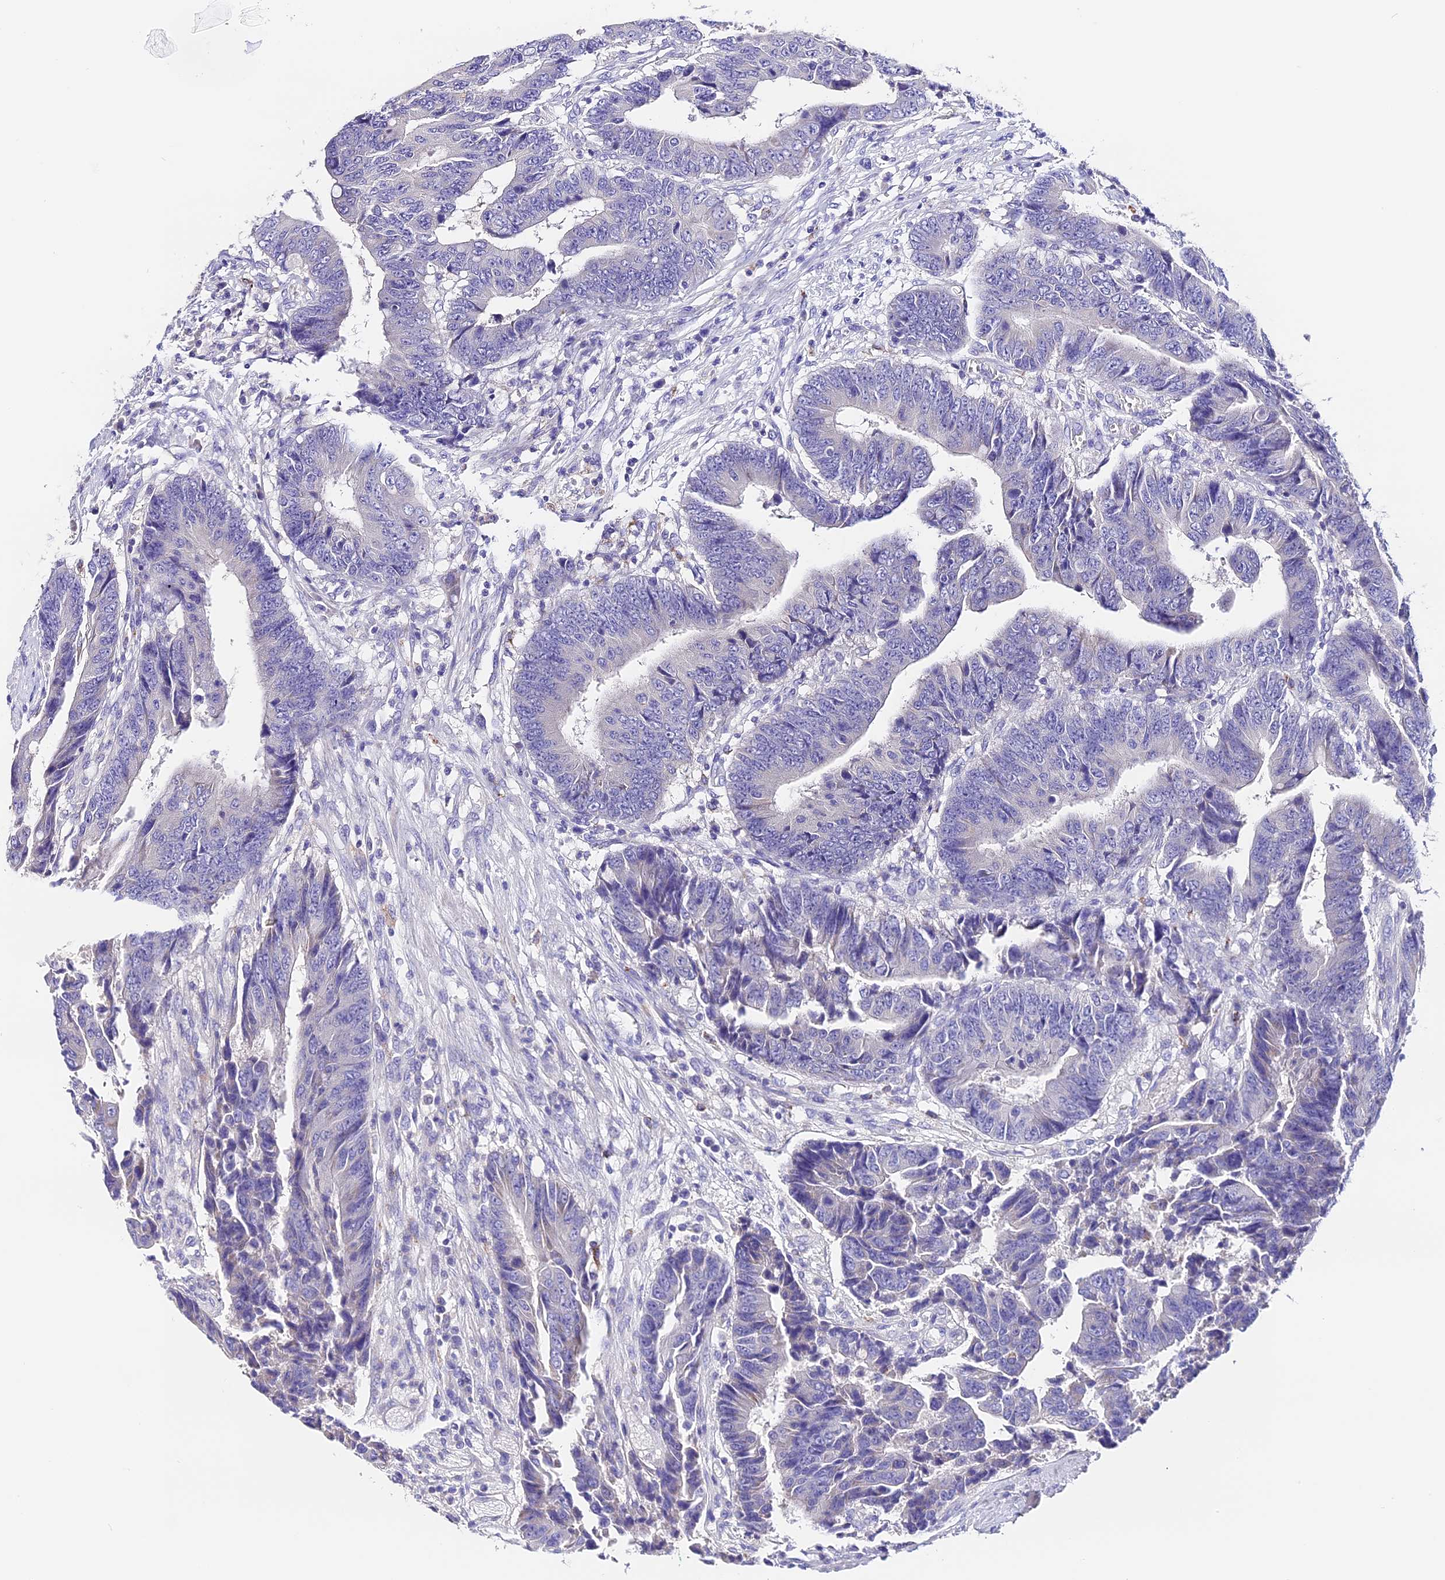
{"staining": {"intensity": "negative", "quantity": "none", "location": "none"}, "tissue": "colorectal cancer", "cell_type": "Tumor cells", "image_type": "cancer", "snomed": [{"axis": "morphology", "description": "Adenocarcinoma, NOS"}, {"axis": "topography", "description": "Rectum"}], "caption": "Tumor cells are negative for protein expression in human colorectal adenocarcinoma.", "gene": "LYPD6", "patient": {"sex": "male", "age": 84}}